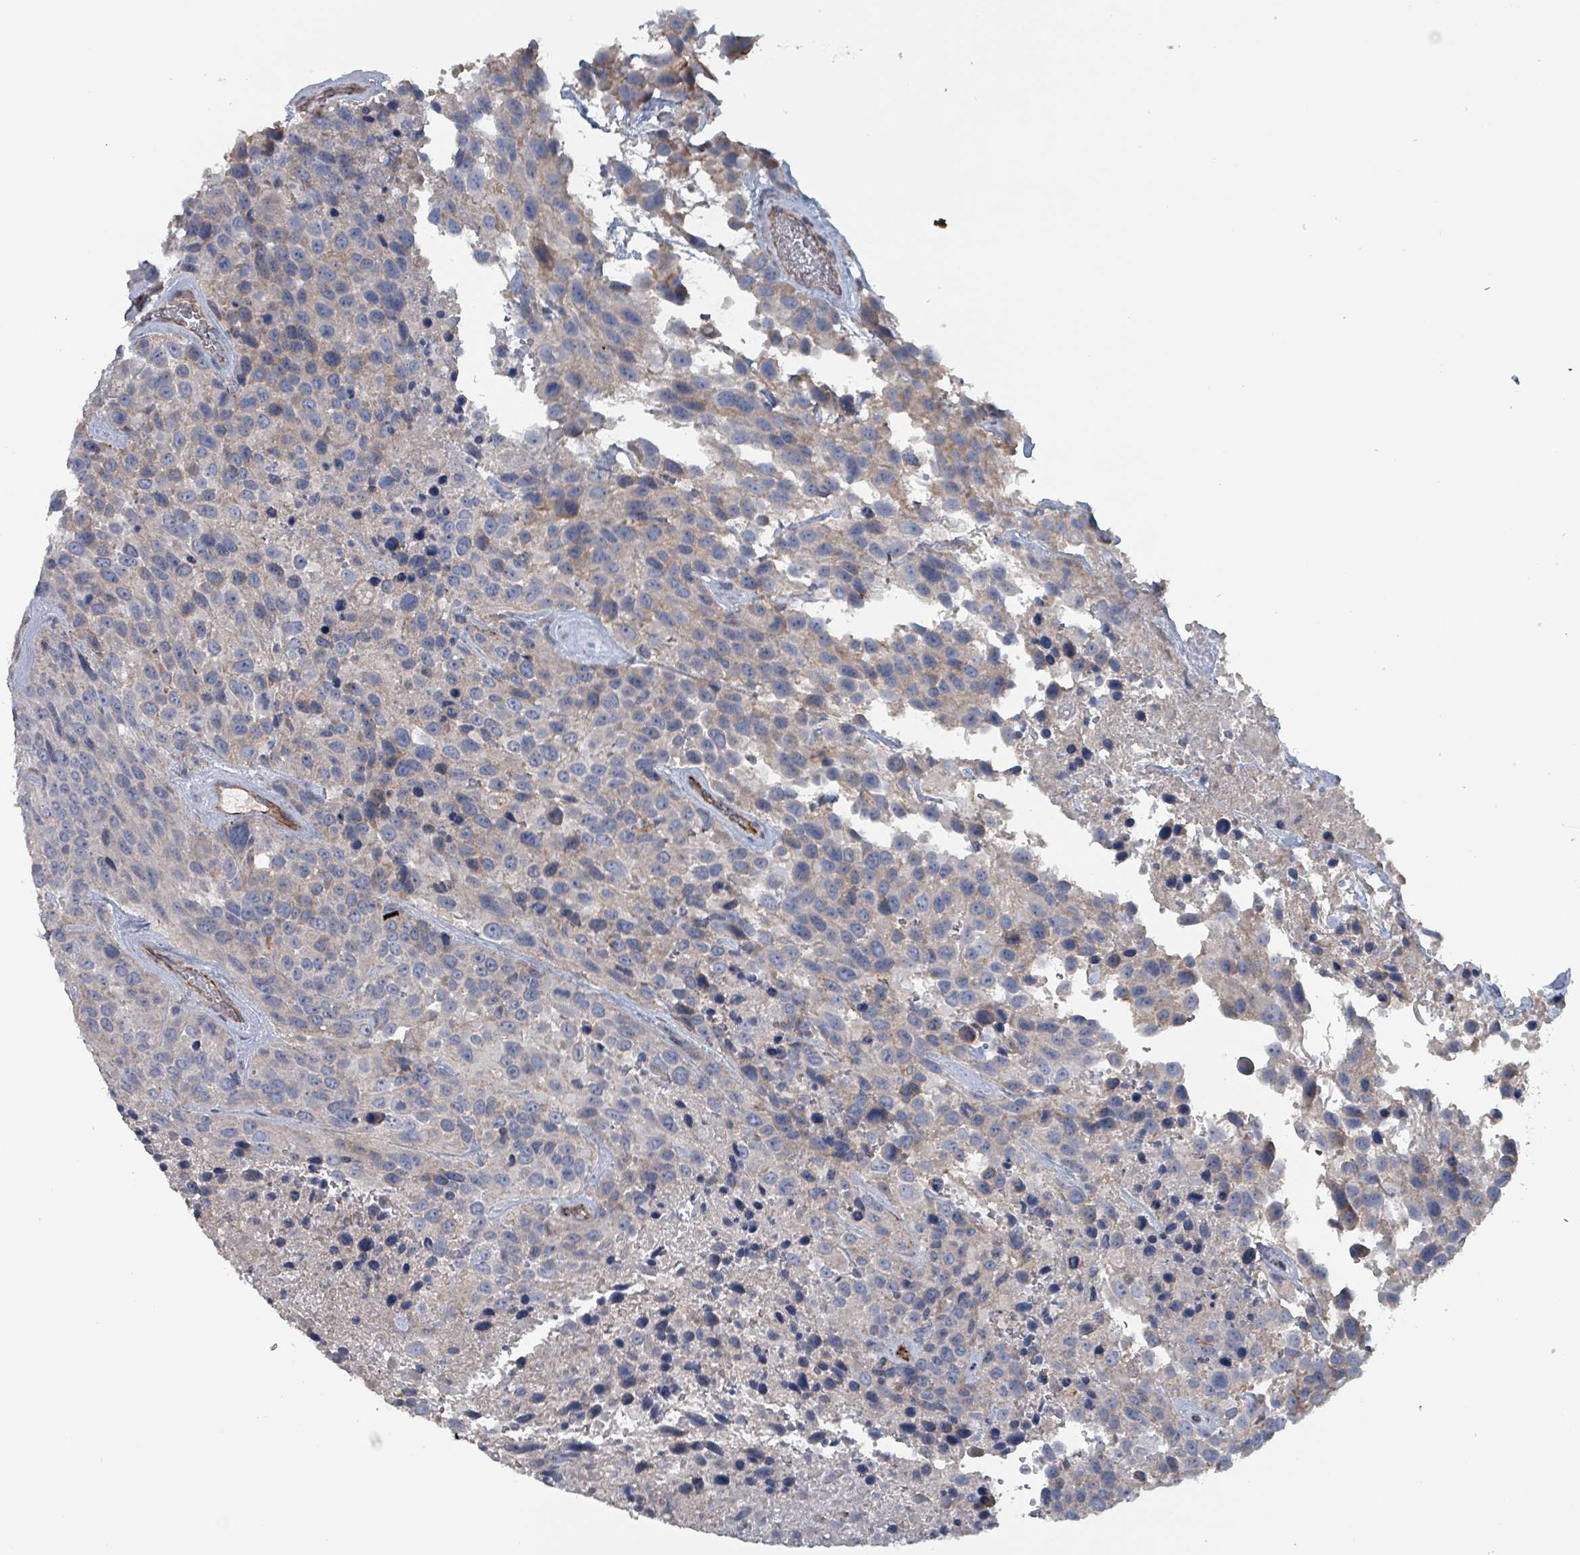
{"staining": {"intensity": "negative", "quantity": "none", "location": "none"}, "tissue": "urothelial cancer", "cell_type": "Tumor cells", "image_type": "cancer", "snomed": [{"axis": "morphology", "description": "Urothelial carcinoma, High grade"}, {"axis": "topography", "description": "Urinary bladder"}], "caption": "A histopathology image of high-grade urothelial carcinoma stained for a protein exhibits no brown staining in tumor cells. Brightfield microscopy of immunohistochemistry stained with DAB (brown) and hematoxylin (blue), captured at high magnification.", "gene": "TAAR5", "patient": {"sex": "female", "age": 70}}